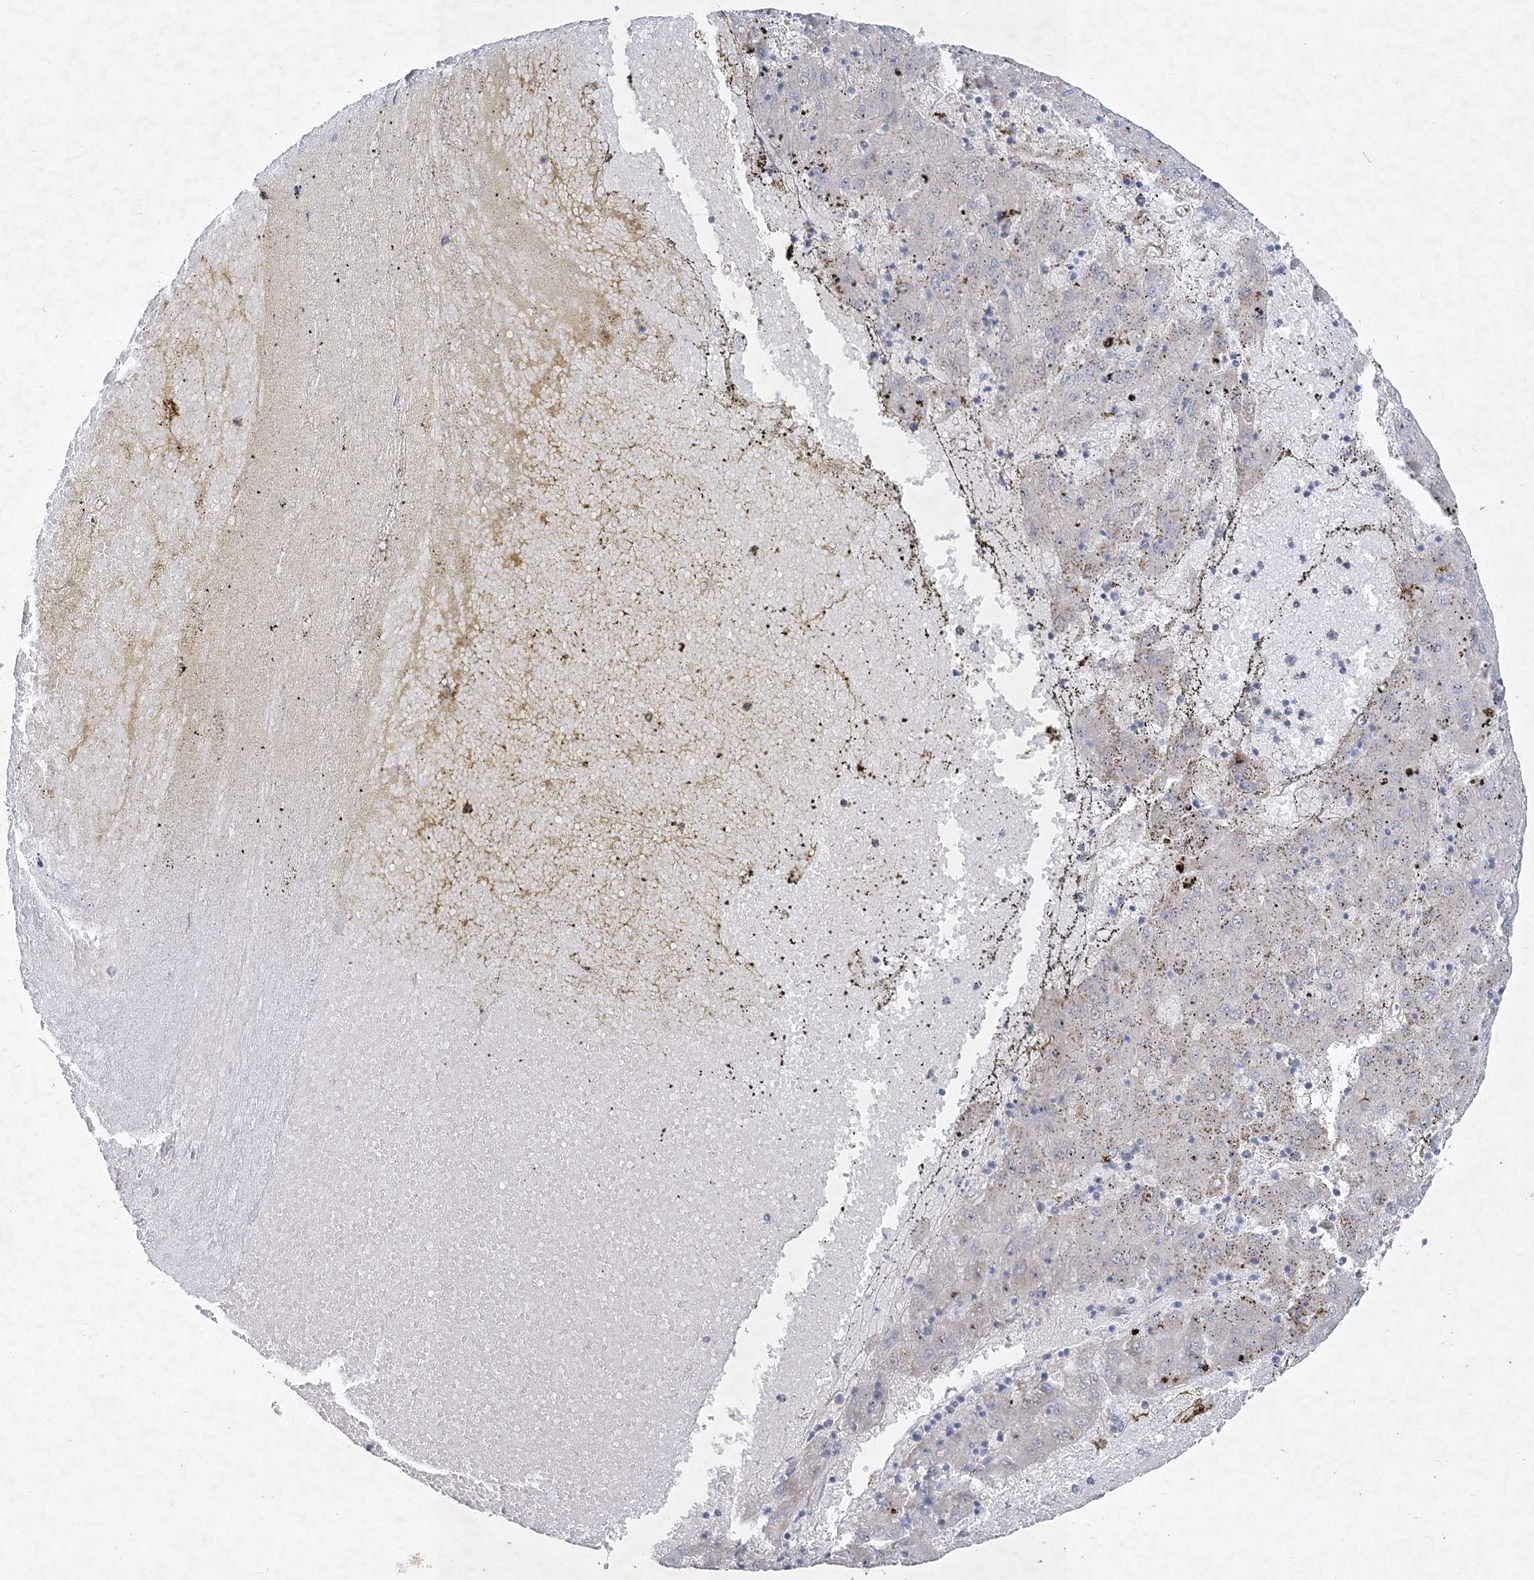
{"staining": {"intensity": "negative", "quantity": "none", "location": "none"}, "tissue": "liver cancer", "cell_type": "Tumor cells", "image_type": "cancer", "snomed": [{"axis": "morphology", "description": "Carcinoma, Hepatocellular, NOS"}, {"axis": "topography", "description": "Liver"}], "caption": "The histopathology image displays no significant staining in tumor cells of liver hepatocellular carcinoma.", "gene": "ZFYVE16", "patient": {"sex": "male", "age": 72}}